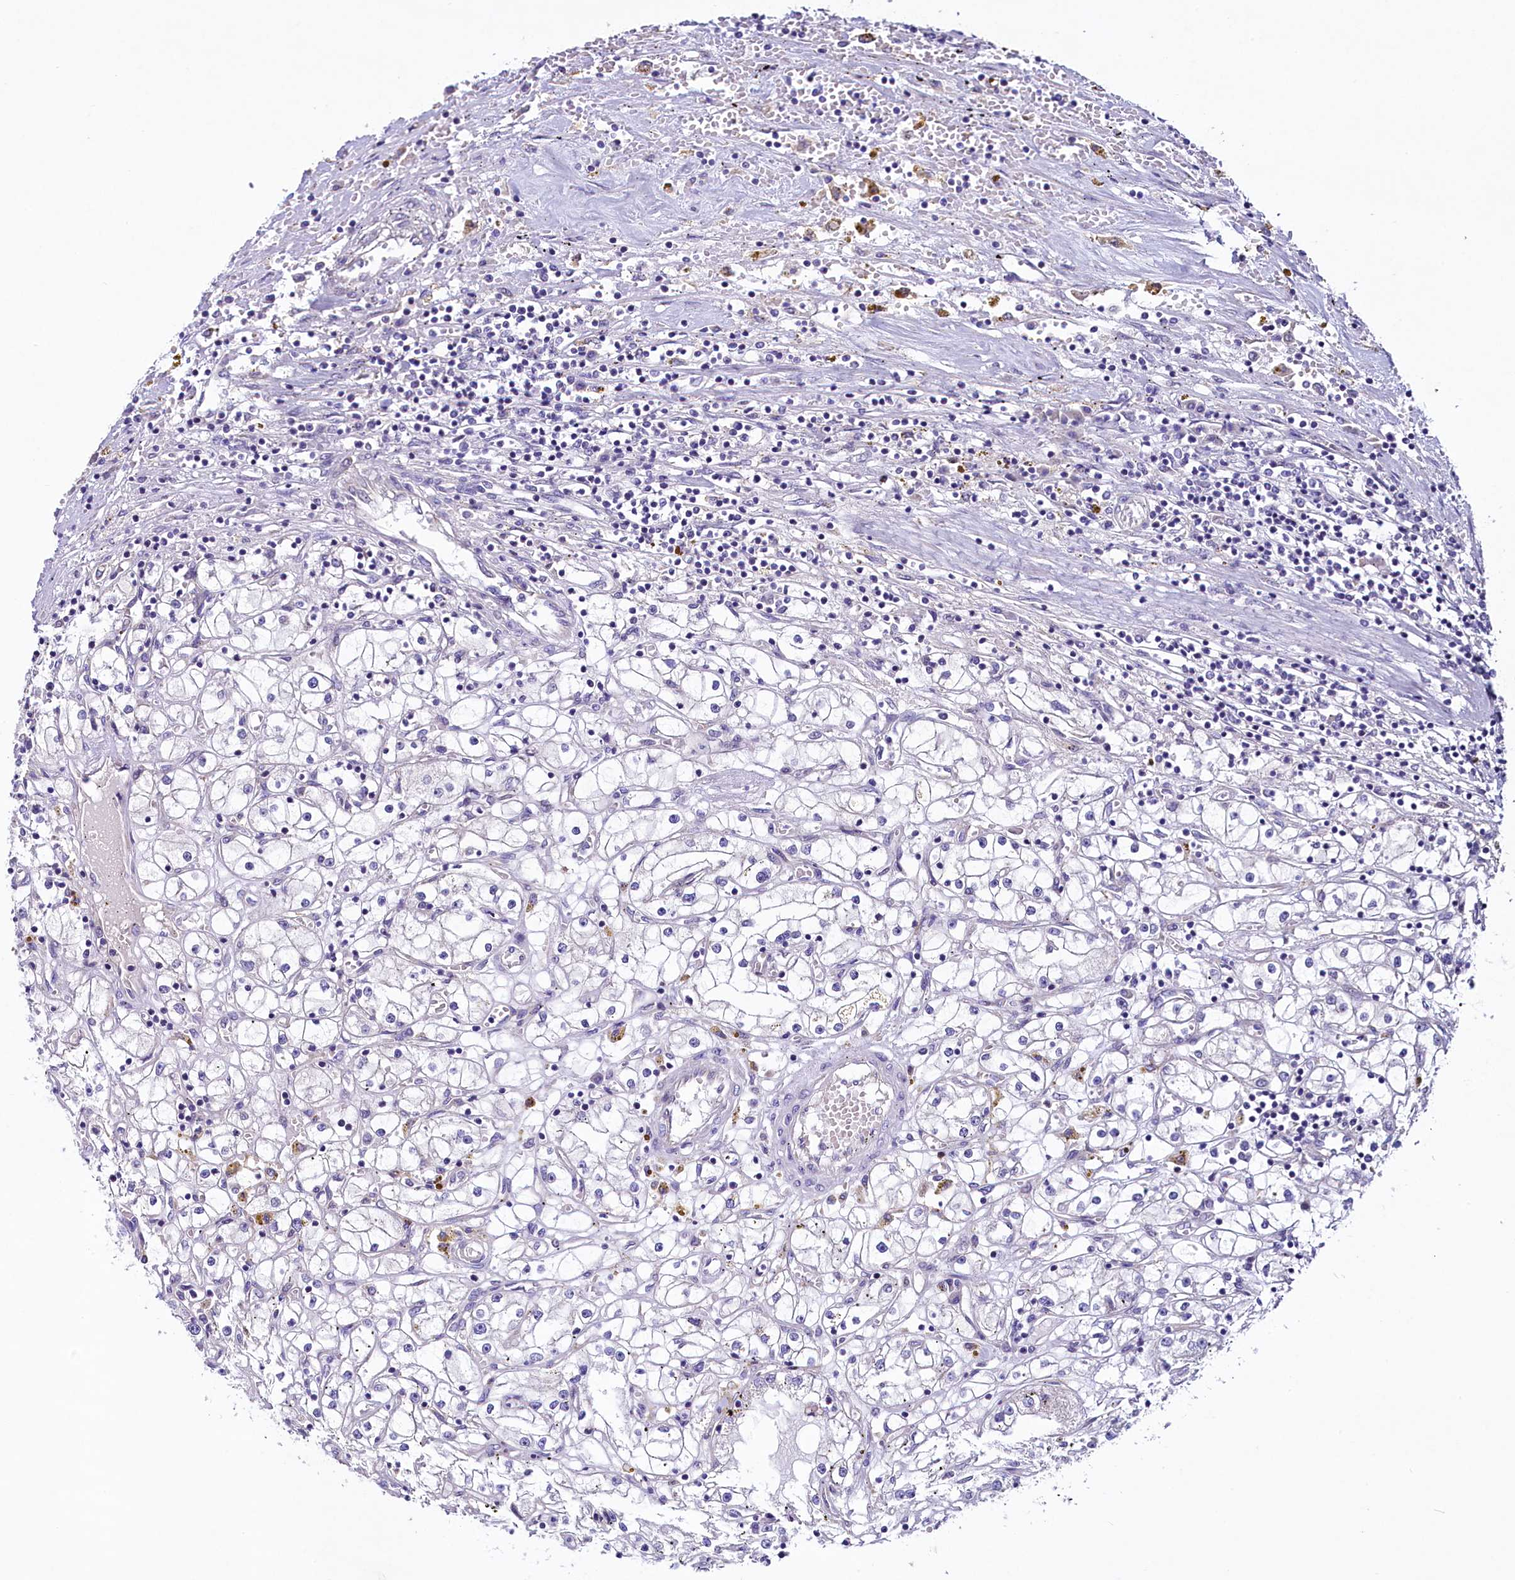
{"staining": {"intensity": "negative", "quantity": "none", "location": "none"}, "tissue": "renal cancer", "cell_type": "Tumor cells", "image_type": "cancer", "snomed": [{"axis": "morphology", "description": "Adenocarcinoma, NOS"}, {"axis": "topography", "description": "Kidney"}], "caption": "Tumor cells are negative for brown protein staining in adenocarcinoma (renal).", "gene": "KRBOX5", "patient": {"sex": "male", "age": 56}}